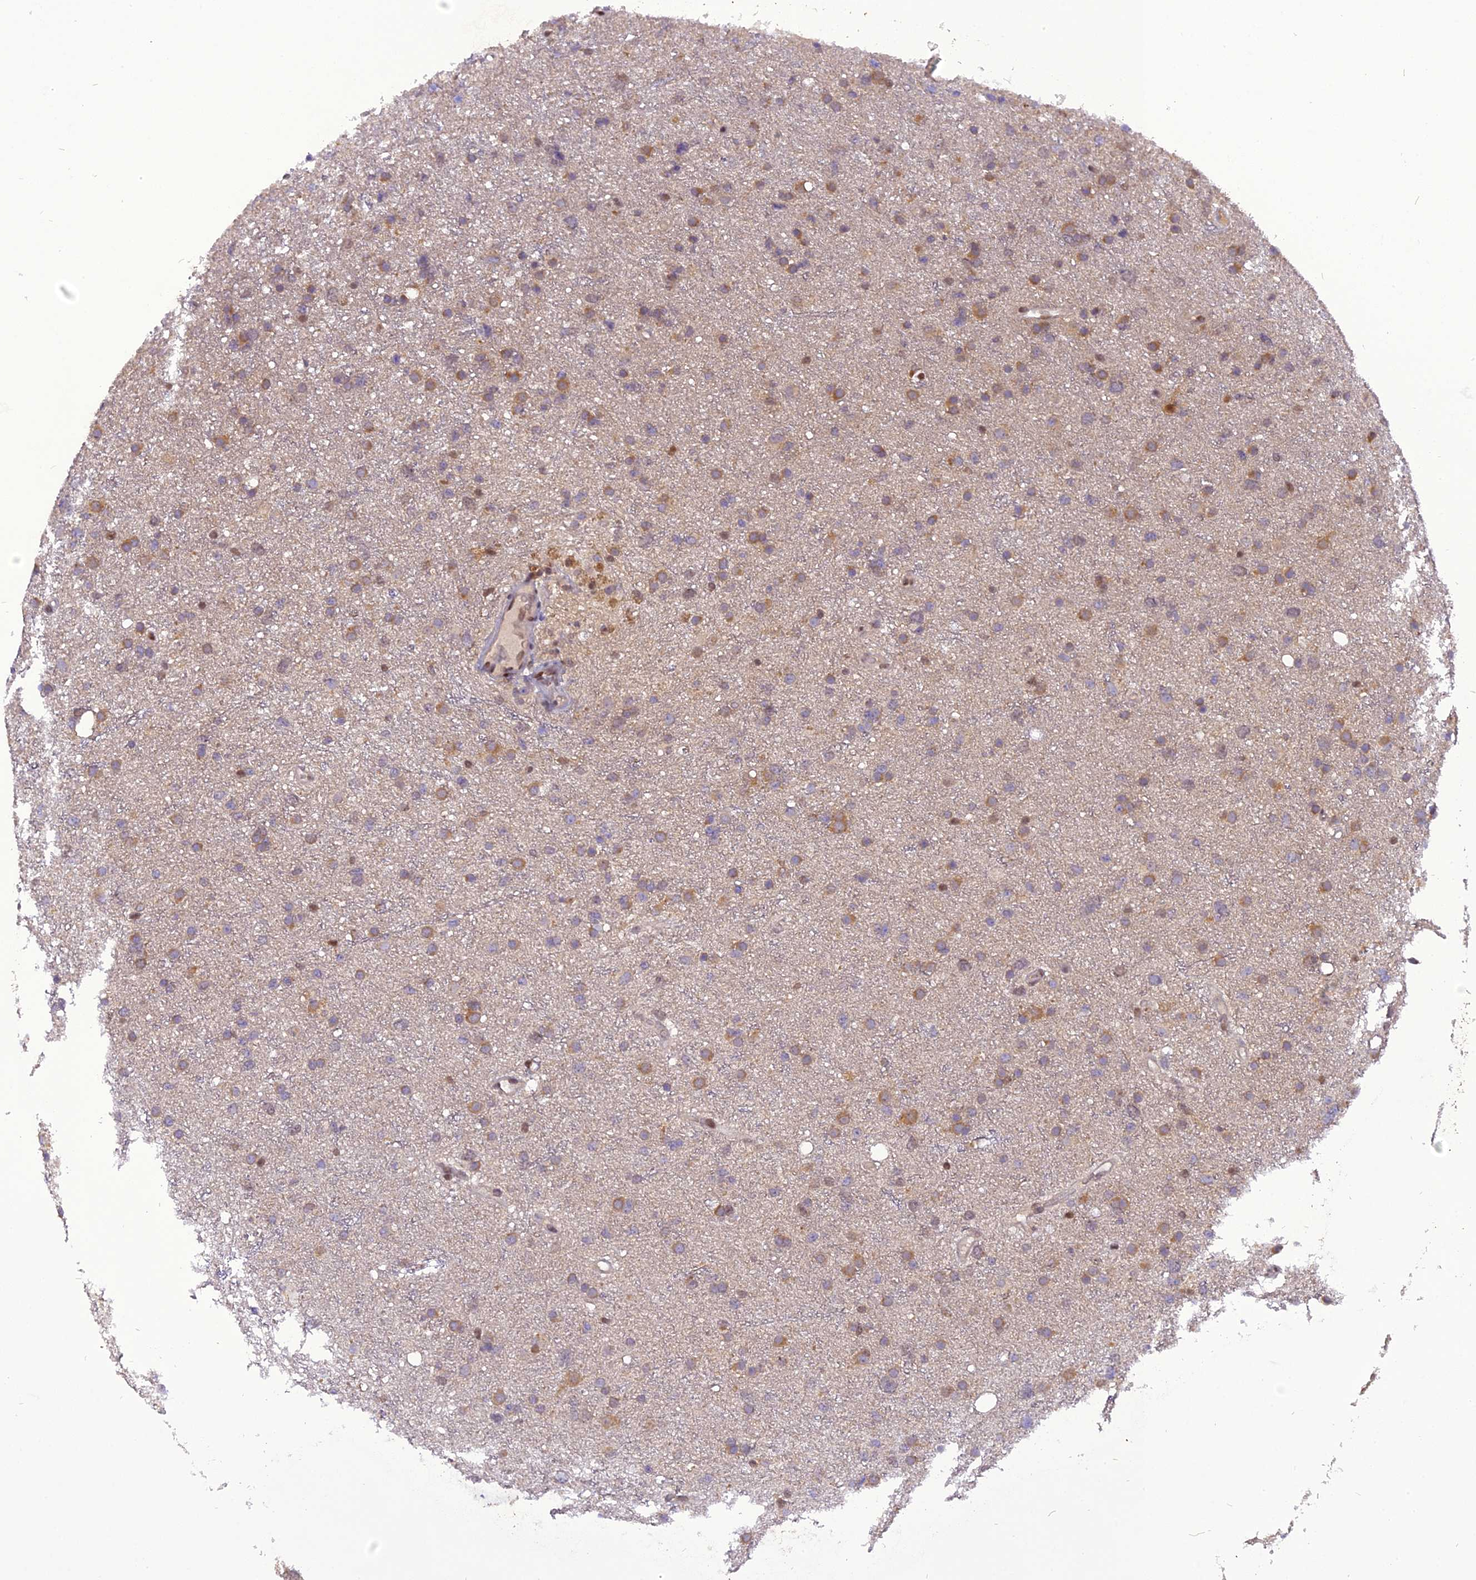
{"staining": {"intensity": "moderate", "quantity": "25%-75%", "location": "cytoplasmic/membranous"}, "tissue": "glioma", "cell_type": "Tumor cells", "image_type": "cancer", "snomed": [{"axis": "morphology", "description": "Glioma, malignant, Low grade"}, {"axis": "topography", "description": "Cerebral cortex"}], "caption": "Moderate cytoplasmic/membranous protein staining is appreciated in about 25%-75% of tumor cells in malignant low-grade glioma. (DAB (3,3'-diaminobenzidine) = brown stain, brightfield microscopy at high magnification).", "gene": "RABGGTA", "patient": {"sex": "female", "age": 39}}